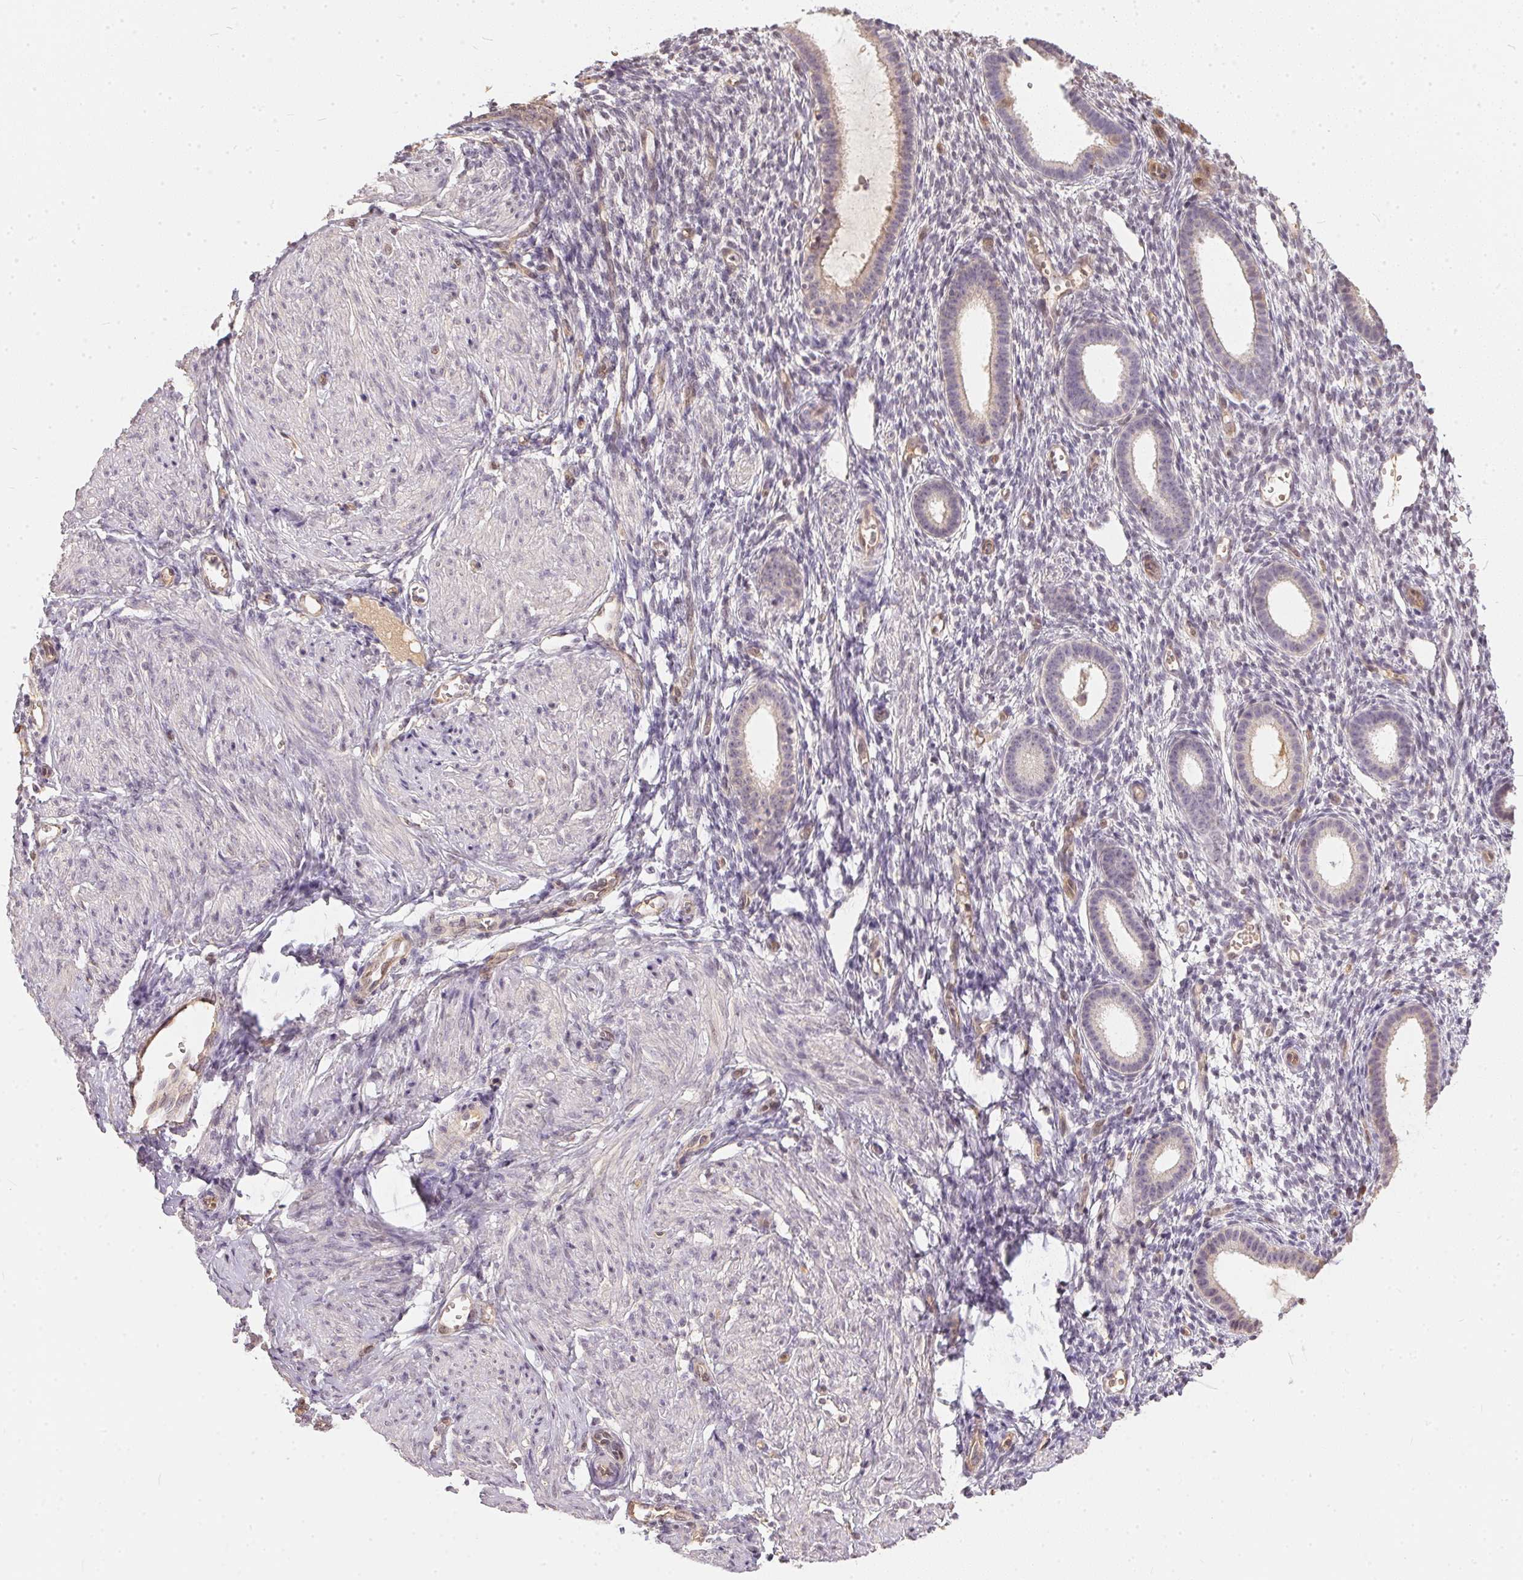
{"staining": {"intensity": "negative", "quantity": "none", "location": "none"}, "tissue": "endometrium", "cell_type": "Cells in endometrial stroma", "image_type": "normal", "snomed": [{"axis": "morphology", "description": "Normal tissue, NOS"}, {"axis": "topography", "description": "Endometrium"}], "caption": "Immunohistochemistry (IHC) image of normal human endometrium stained for a protein (brown), which reveals no expression in cells in endometrial stroma.", "gene": "BLMH", "patient": {"sex": "female", "age": 36}}